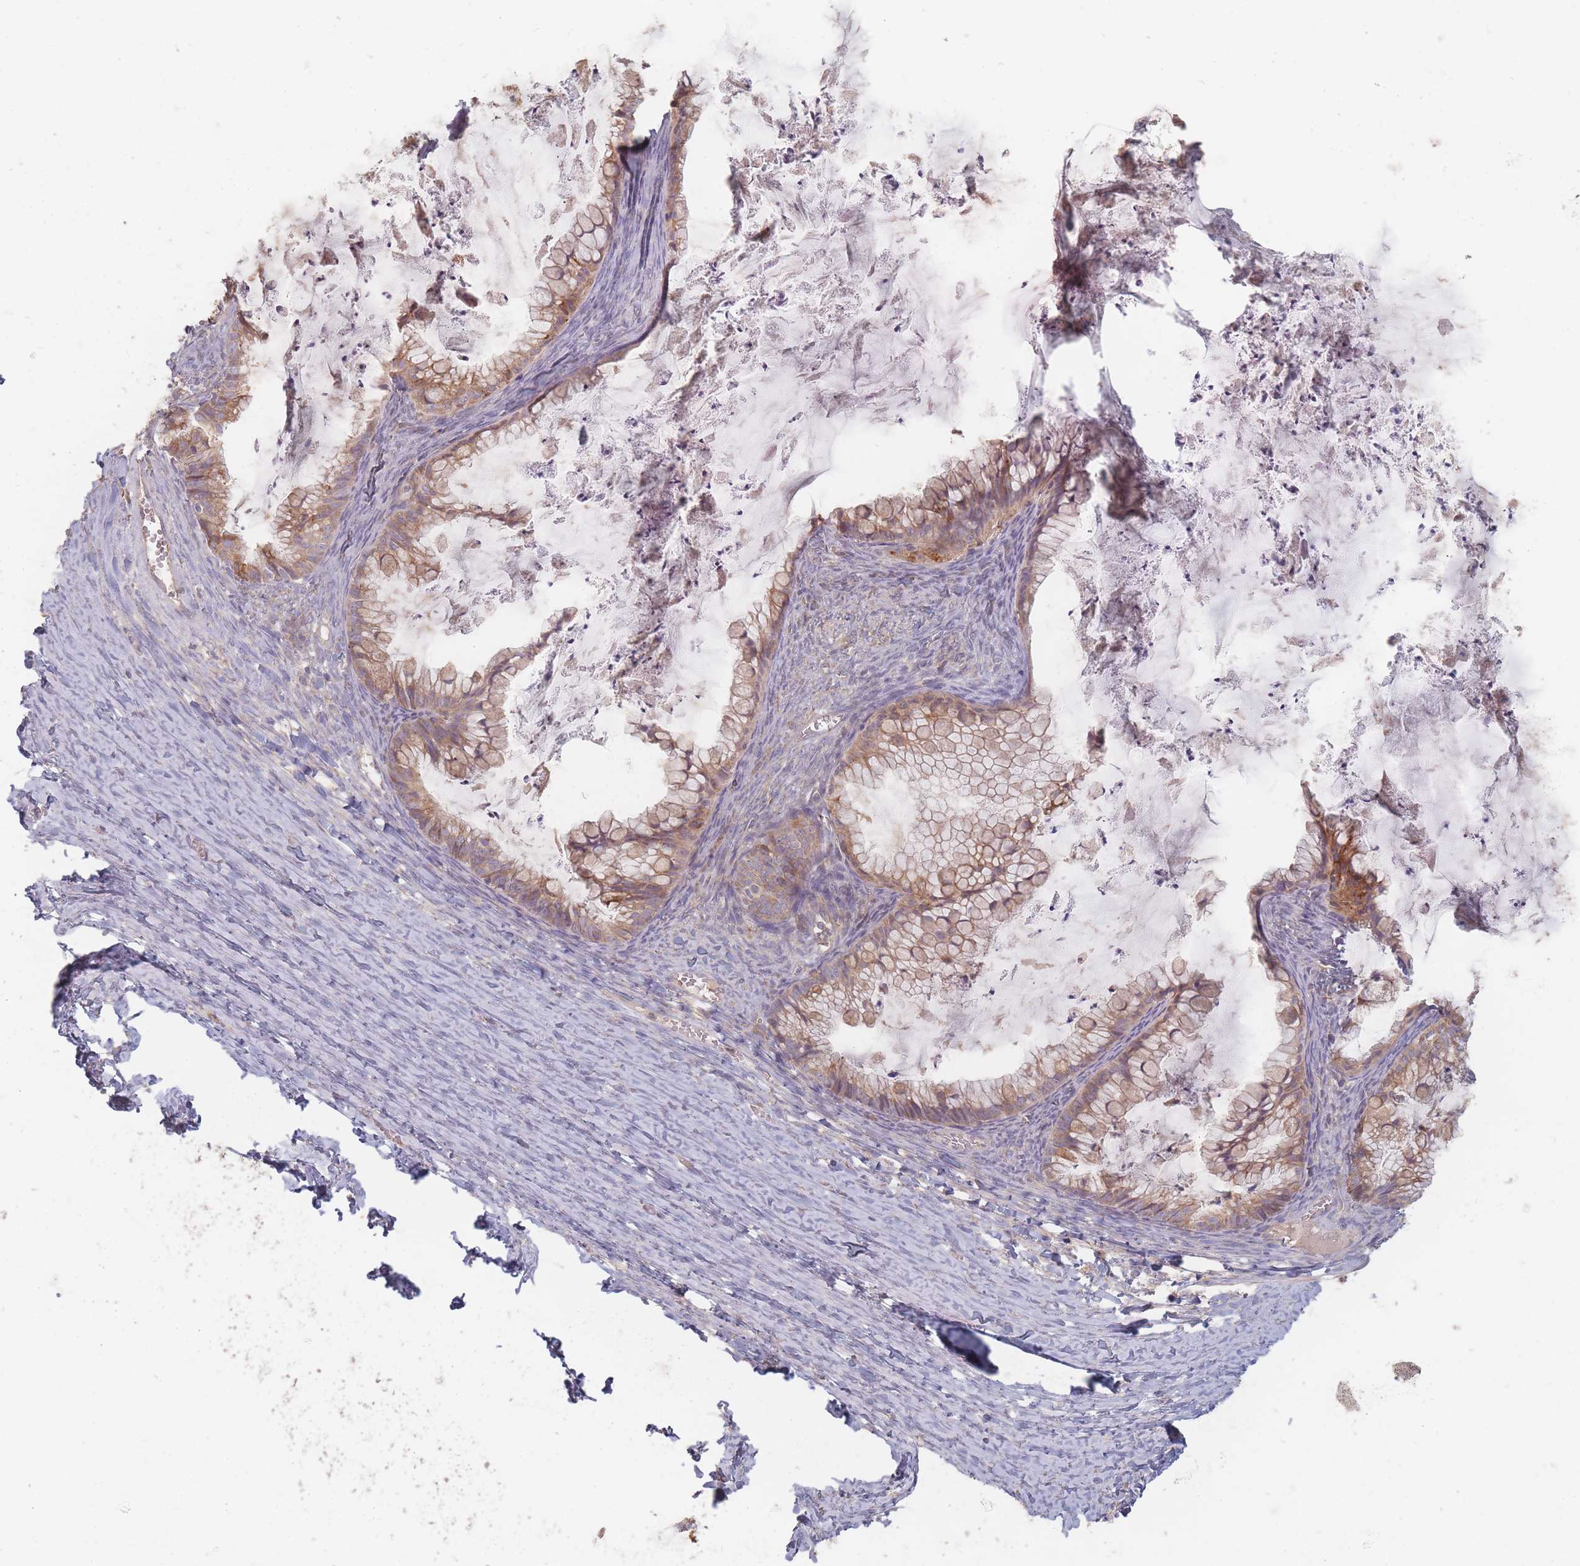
{"staining": {"intensity": "moderate", "quantity": ">75%", "location": "cytoplasmic/membranous"}, "tissue": "ovarian cancer", "cell_type": "Tumor cells", "image_type": "cancer", "snomed": [{"axis": "morphology", "description": "Cystadenocarcinoma, mucinous, NOS"}, {"axis": "topography", "description": "Ovary"}], "caption": "This is a histology image of immunohistochemistry (IHC) staining of mucinous cystadenocarcinoma (ovarian), which shows moderate expression in the cytoplasmic/membranous of tumor cells.", "gene": "SLC35F3", "patient": {"sex": "female", "age": 35}}